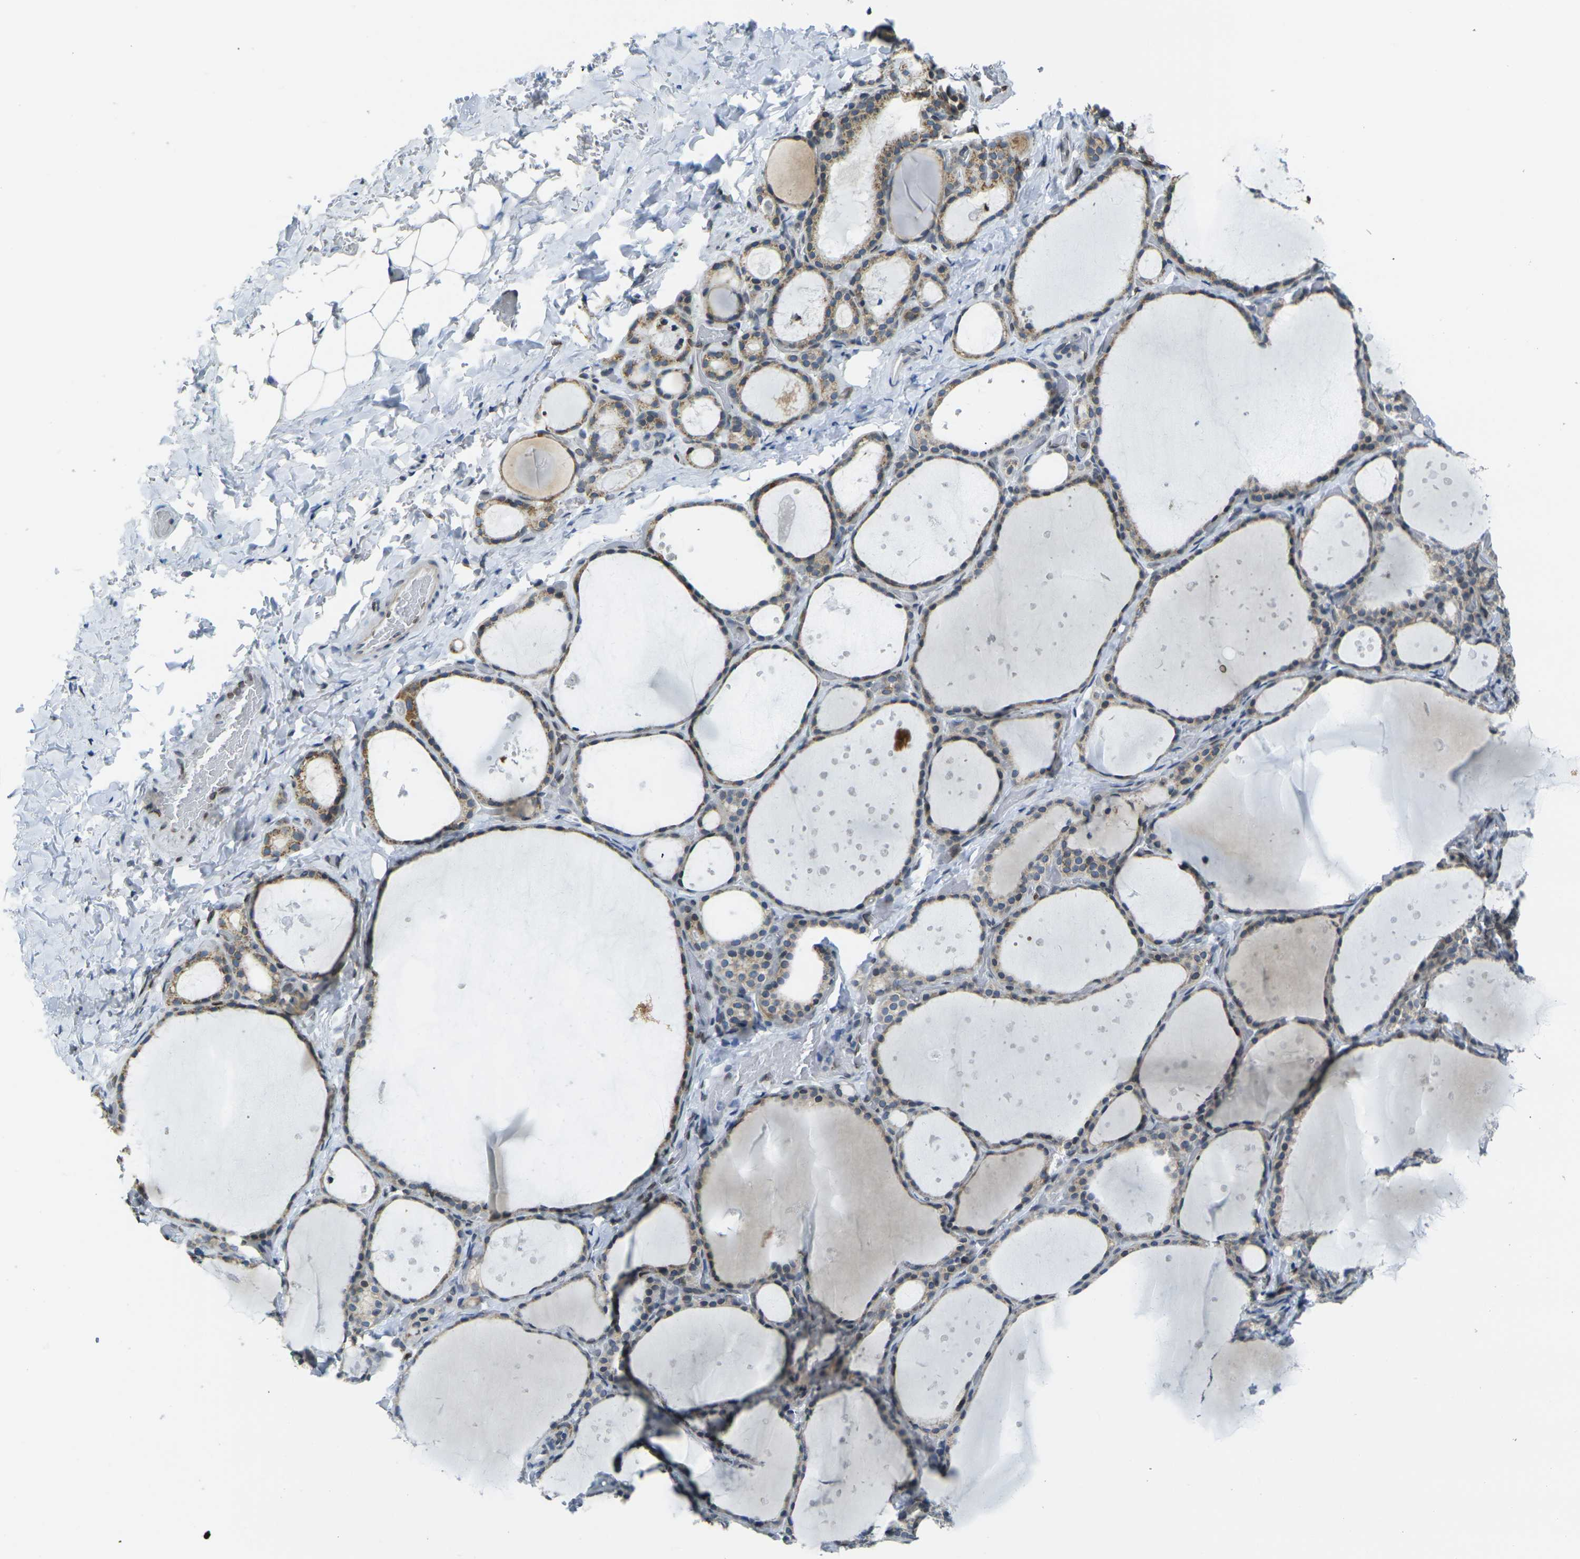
{"staining": {"intensity": "weak", "quantity": ">75%", "location": "cytoplasmic/membranous"}, "tissue": "thyroid gland", "cell_type": "Glandular cells", "image_type": "normal", "snomed": [{"axis": "morphology", "description": "Normal tissue, NOS"}, {"axis": "topography", "description": "Thyroid gland"}], "caption": "Protein analysis of normal thyroid gland exhibits weak cytoplasmic/membranous positivity in approximately >75% of glandular cells.", "gene": "BRDT", "patient": {"sex": "female", "age": 44}}